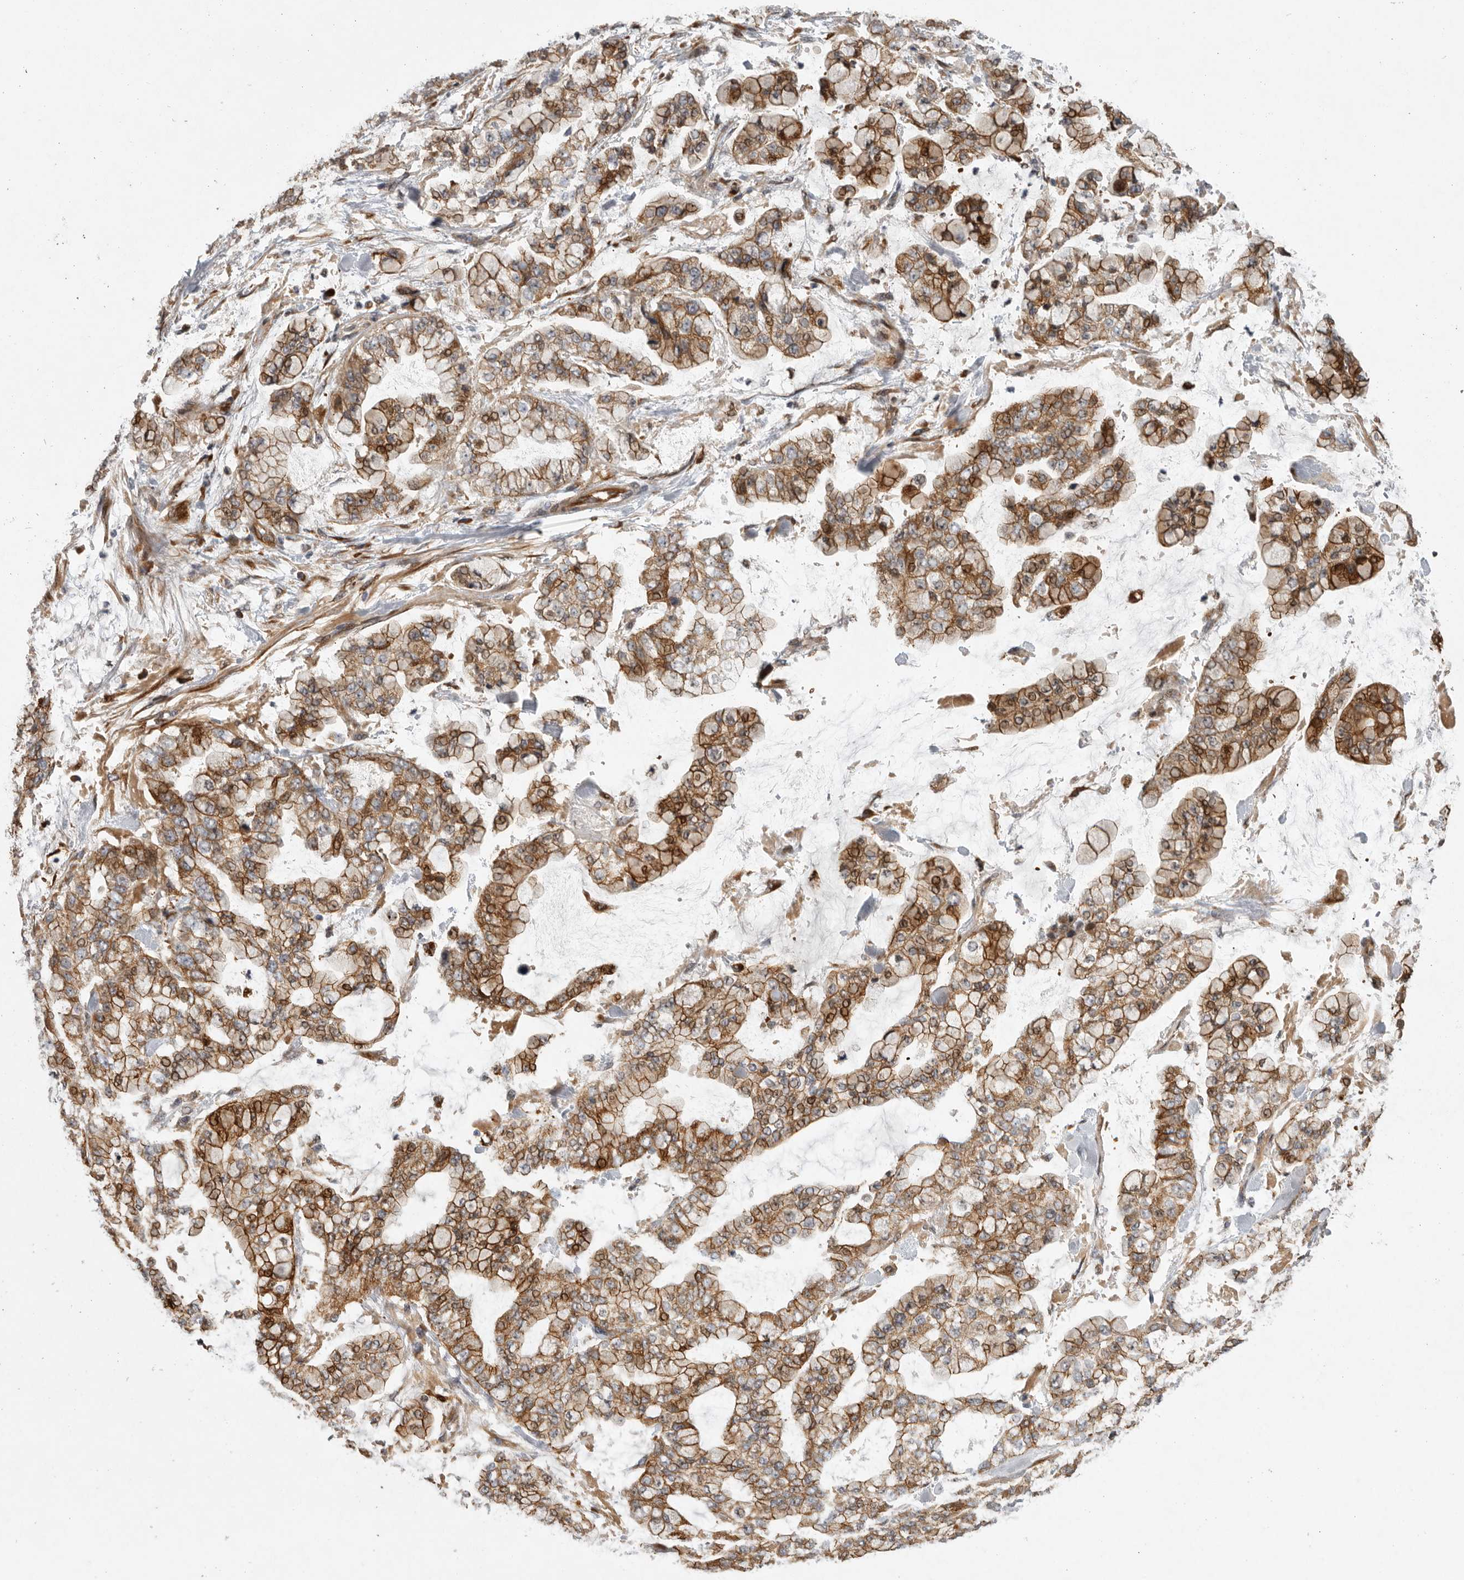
{"staining": {"intensity": "moderate", "quantity": ">75%", "location": "cytoplasmic/membranous"}, "tissue": "stomach cancer", "cell_type": "Tumor cells", "image_type": "cancer", "snomed": [{"axis": "morphology", "description": "Normal tissue, NOS"}, {"axis": "morphology", "description": "Adenocarcinoma, NOS"}, {"axis": "topography", "description": "Stomach, upper"}, {"axis": "topography", "description": "Stomach"}], "caption": "This histopathology image reveals stomach cancer stained with immunohistochemistry to label a protein in brown. The cytoplasmic/membranous of tumor cells show moderate positivity for the protein. Nuclei are counter-stained blue.", "gene": "MPDZ", "patient": {"sex": "male", "age": 76}}